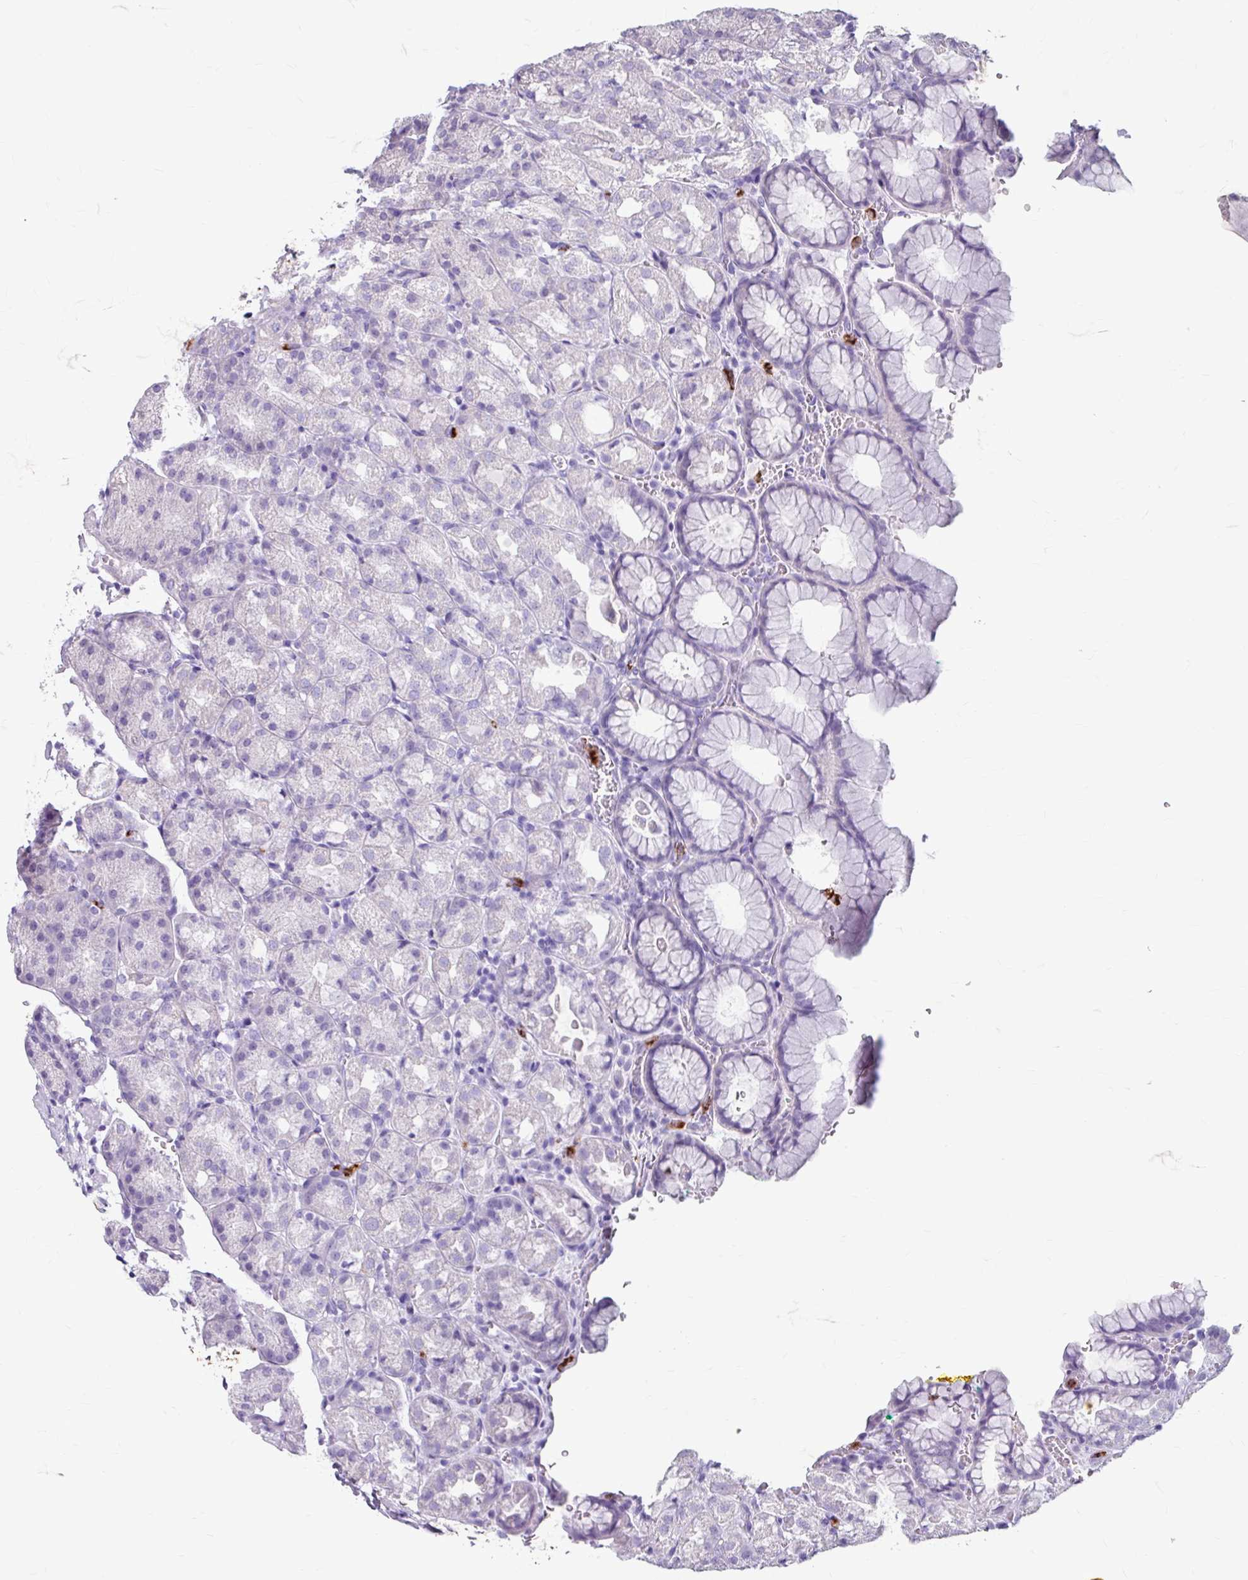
{"staining": {"intensity": "negative", "quantity": "none", "location": "none"}, "tissue": "stomach", "cell_type": "Glandular cells", "image_type": "normal", "snomed": [{"axis": "morphology", "description": "Normal tissue, NOS"}, {"axis": "topography", "description": "Stomach, upper"}], "caption": "This is an immunohistochemistry (IHC) photomicrograph of normal human stomach. There is no positivity in glandular cells.", "gene": "ANKRD1", "patient": {"sex": "female", "age": 81}}